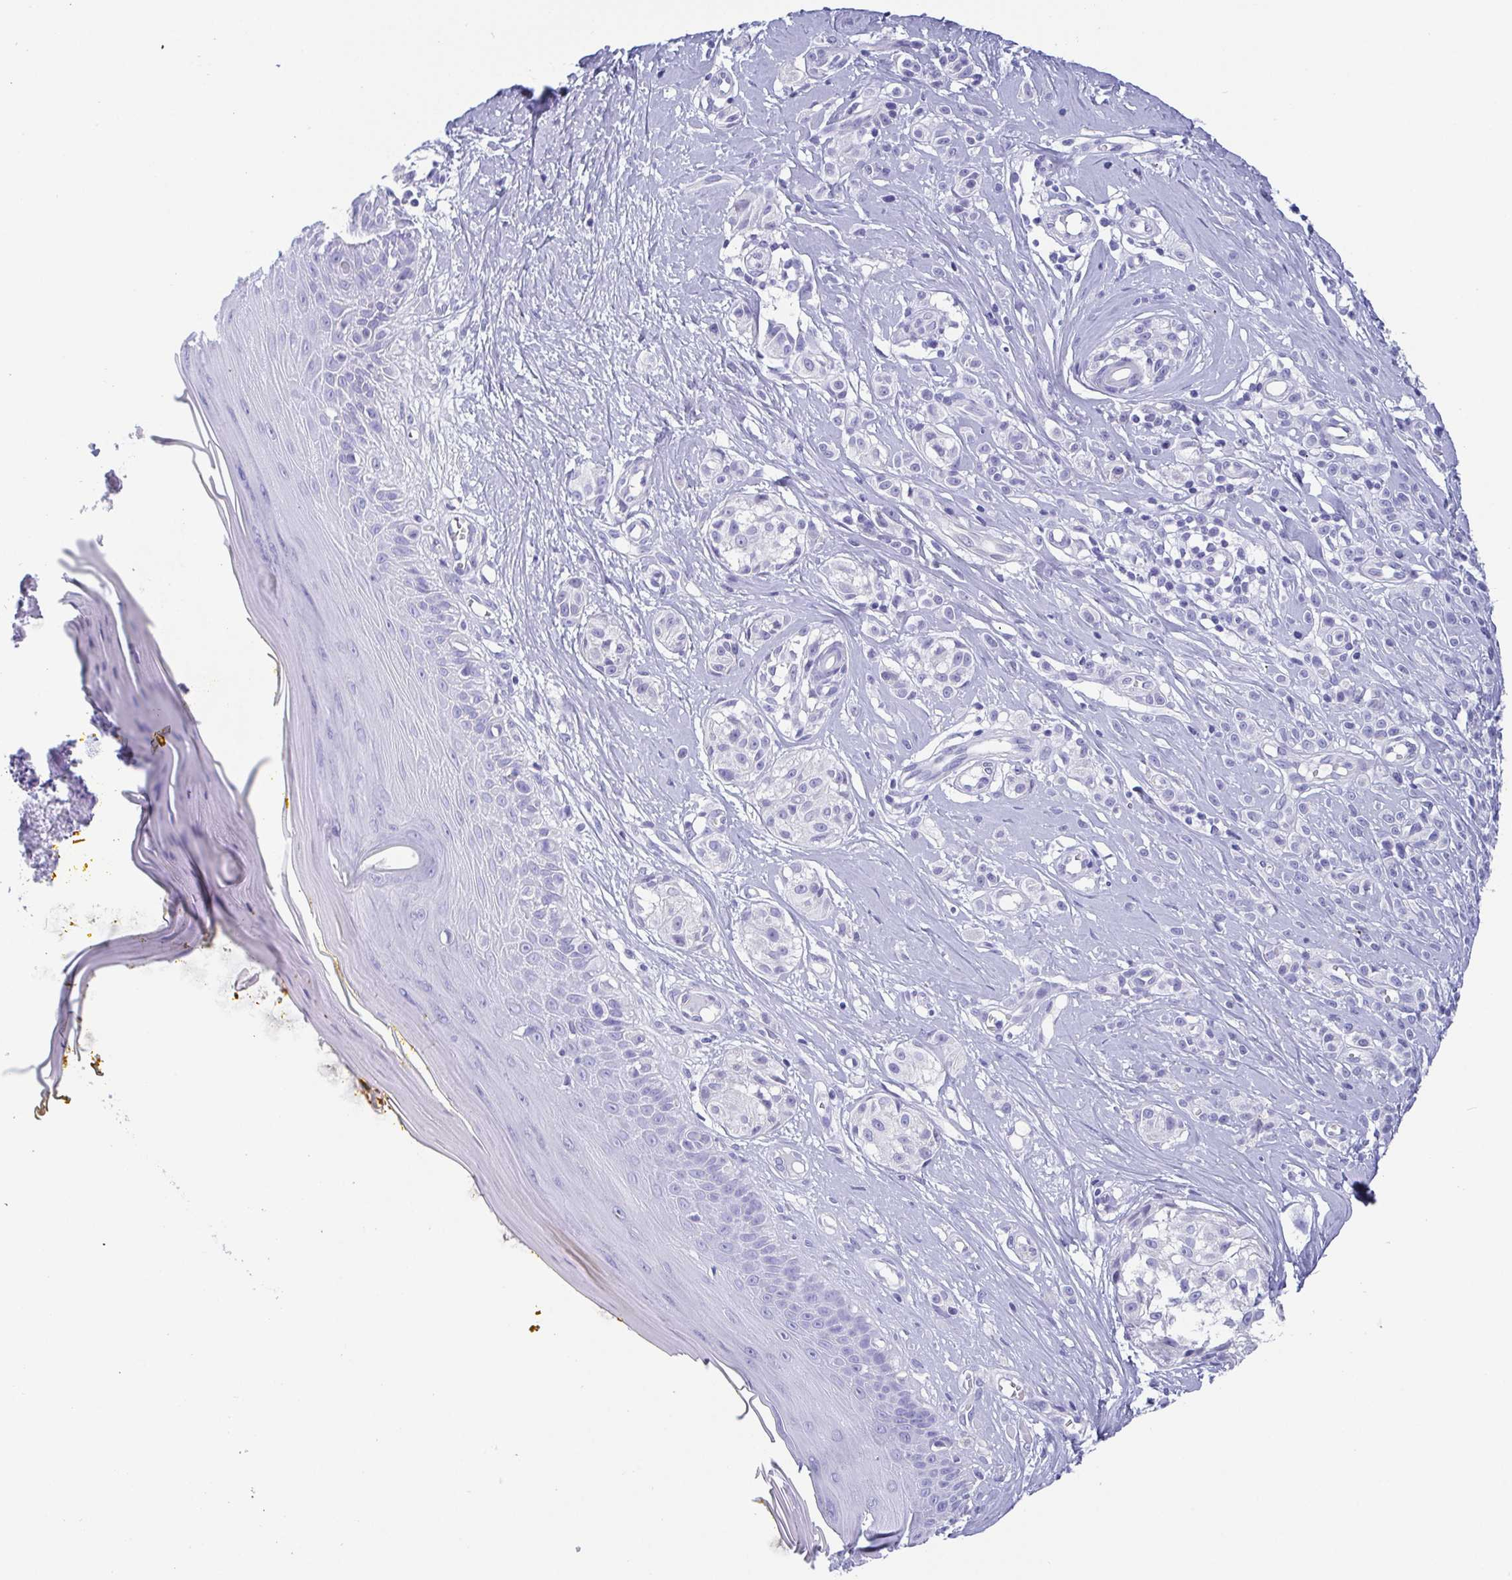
{"staining": {"intensity": "negative", "quantity": "none", "location": "none"}, "tissue": "melanoma", "cell_type": "Tumor cells", "image_type": "cancer", "snomed": [{"axis": "morphology", "description": "Malignant melanoma, NOS"}, {"axis": "topography", "description": "Skin"}], "caption": "Histopathology image shows no protein staining in tumor cells of malignant melanoma tissue. The staining was performed using DAB (3,3'-diaminobenzidine) to visualize the protein expression in brown, while the nuclei were stained in blue with hematoxylin (Magnification: 20x).", "gene": "SCGN", "patient": {"sex": "male", "age": 74}}